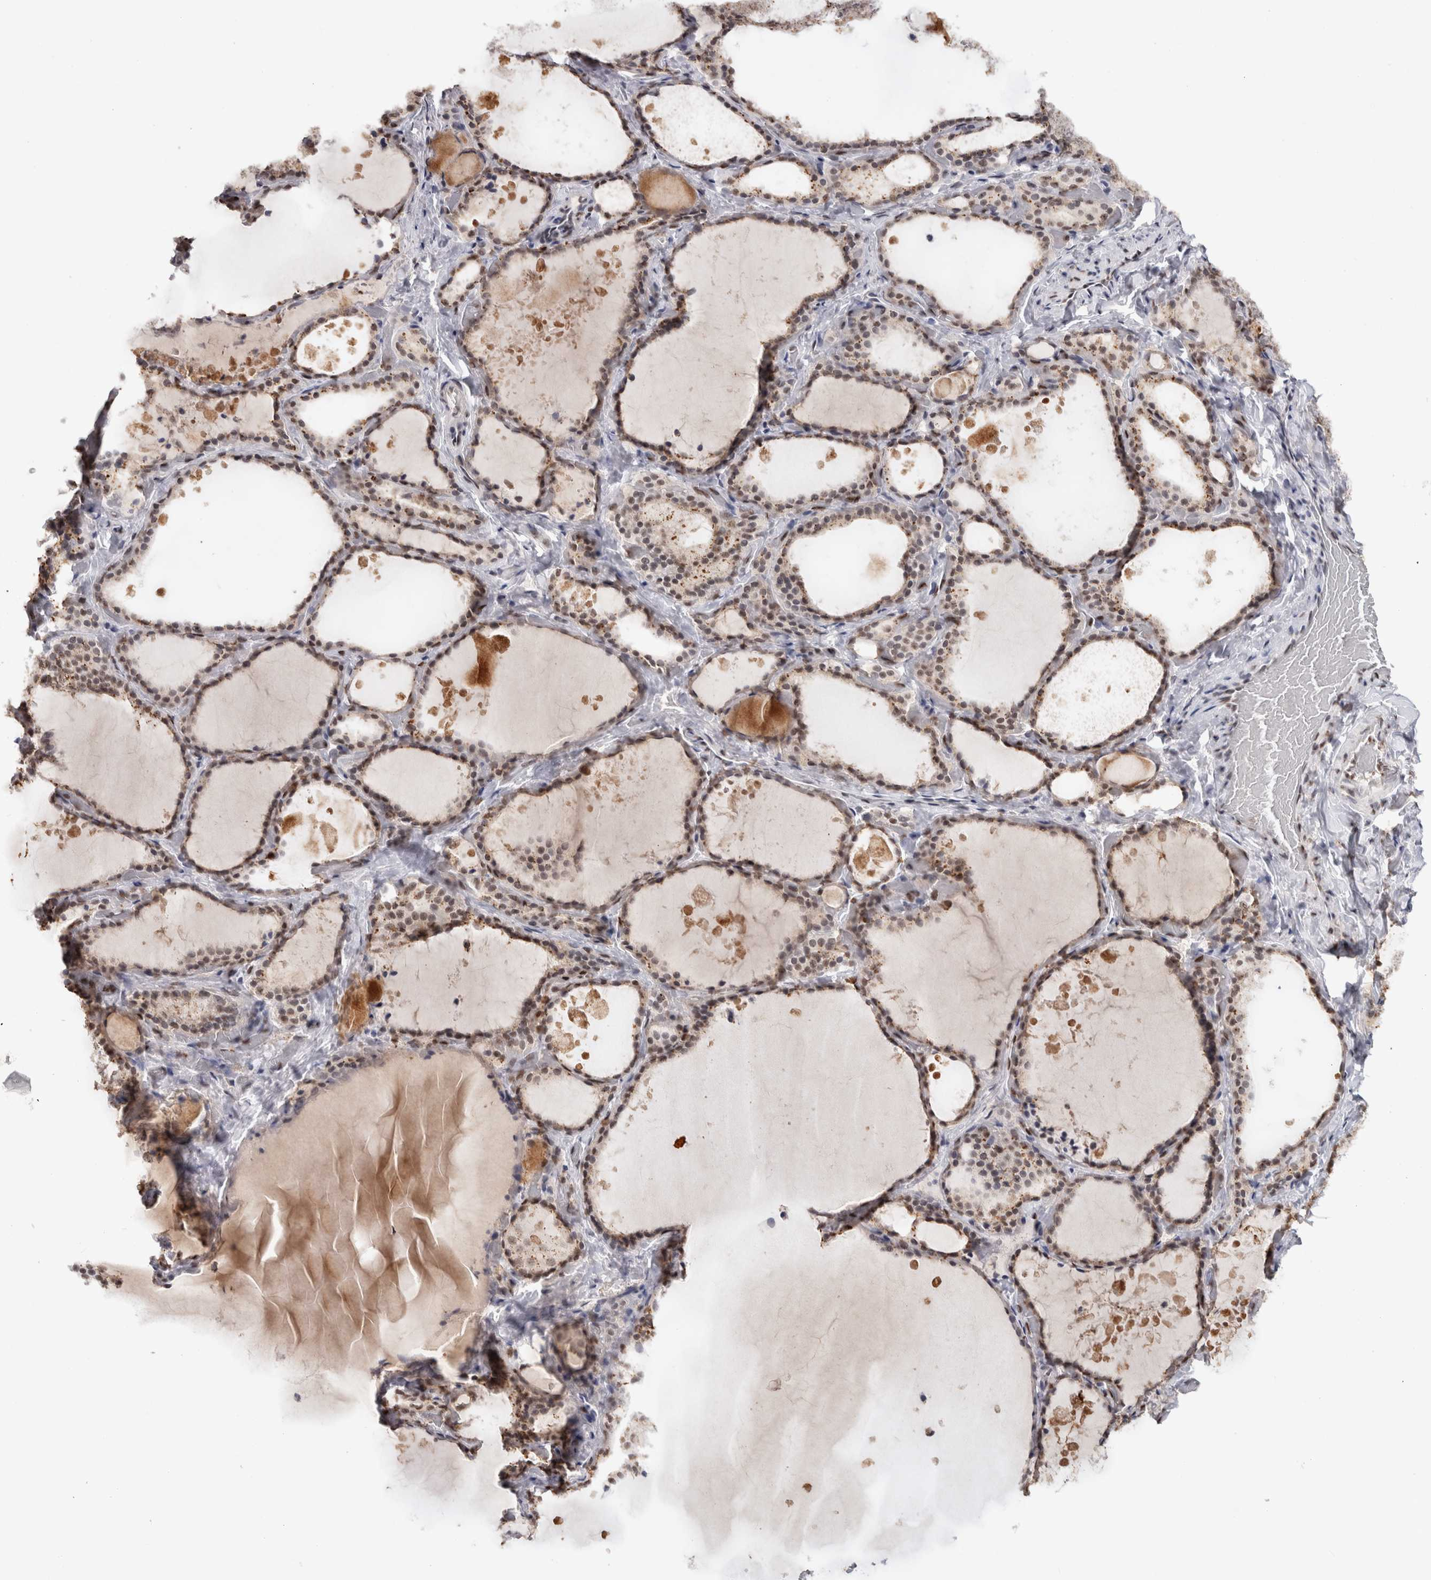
{"staining": {"intensity": "moderate", "quantity": ">75%", "location": "nuclear"}, "tissue": "thyroid gland", "cell_type": "Glandular cells", "image_type": "normal", "snomed": [{"axis": "morphology", "description": "Normal tissue, NOS"}, {"axis": "topography", "description": "Thyroid gland"}], "caption": "DAB (3,3'-diaminobenzidine) immunohistochemical staining of normal thyroid gland displays moderate nuclear protein expression in about >75% of glandular cells. The protein is stained brown, and the nuclei are stained in blue (DAB (3,3'-diaminobenzidine) IHC with brightfield microscopy, high magnification).", "gene": "RPS6KA2", "patient": {"sex": "female", "age": 44}}